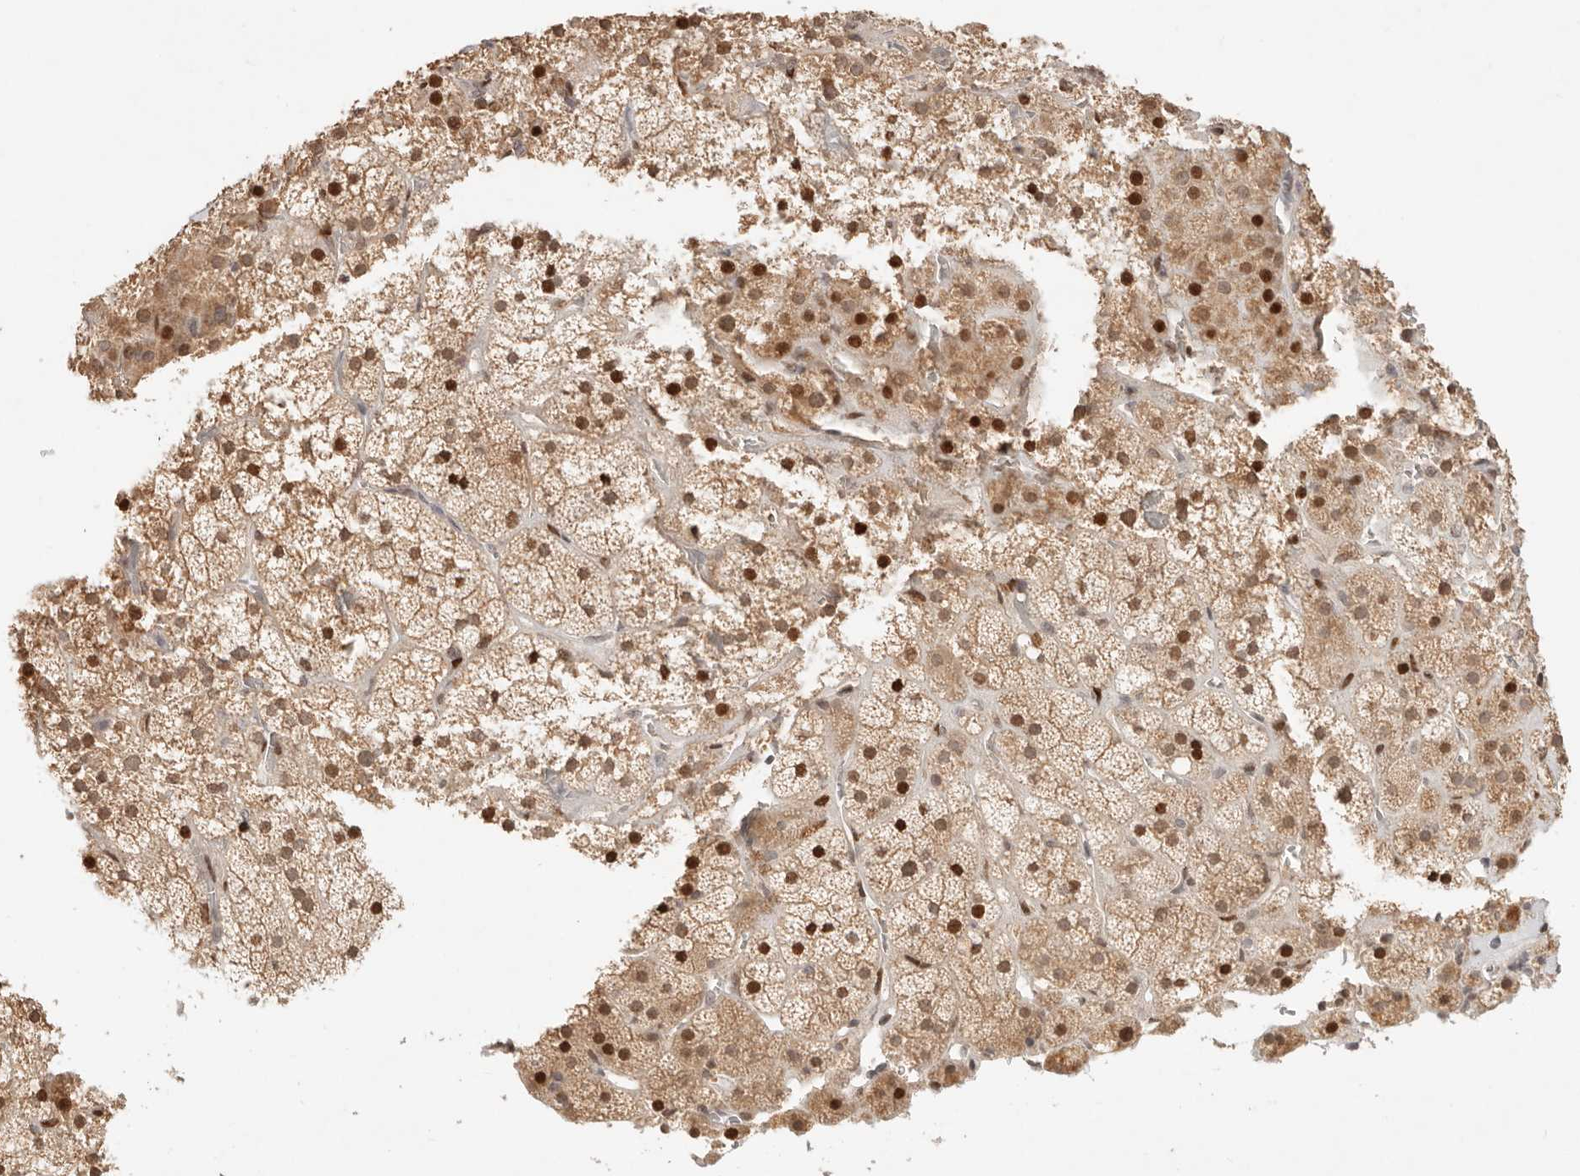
{"staining": {"intensity": "strong", "quantity": ">75%", "location": "cytoplasmic/membranous,nuclear"}, "tissue": "adrenal gland", "cell_type": "Glandular cells", "image_type": "normal", "snomed": [{"axis": "morphology", "description": "Normal tissue, NOS"}, {"axis": "topography", "description": "Adrenal gland"}], "caption": "A high-resolution image shows immunohistochemistry staining of benign adrenal gland, which exhibits strong cytoplasmic/membranous,nuclear positivity in about >75% of glandular cells.", "gene": "NPAS2", "patient": {"sex": "male", "age": 57}}